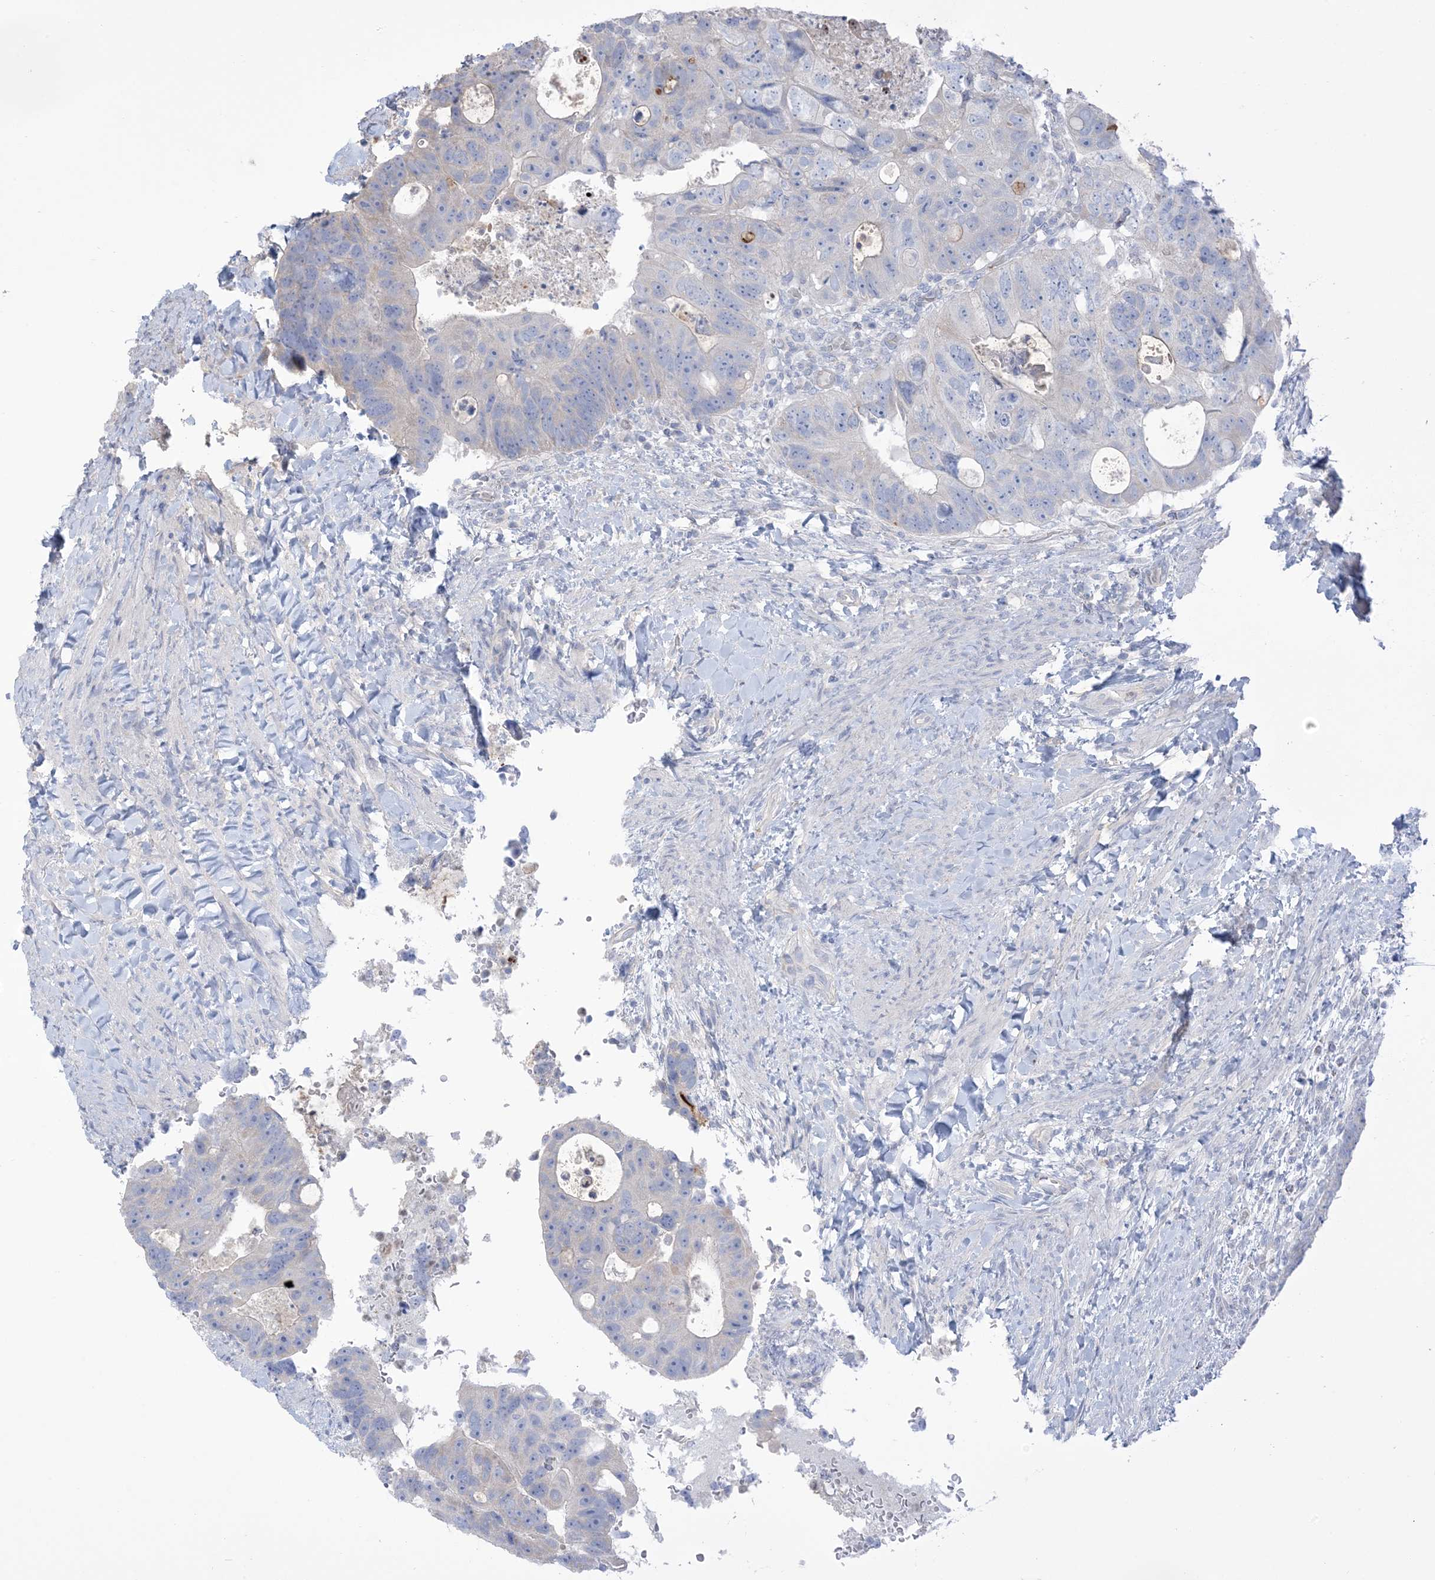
{"staining": {"intensity": "weak", "quantity": "<25%", "location": "cytoplasmic/membranous"}, "tissue": "colorectal cancer", "cell_type": "Tumor cells", "image_type": "cancer", "snomed": [{"axis": "morphology", "description": "Adenocarcinoma, NOS"}, {"axis": "topography", "description": "Rectum"}], "caption": "IHC of human colorectal adenocarcinoma demonstrates no positivity in tumor cells.", "gene": "MTHFD2L", "patient": {"sex": "male", "age": 59}}